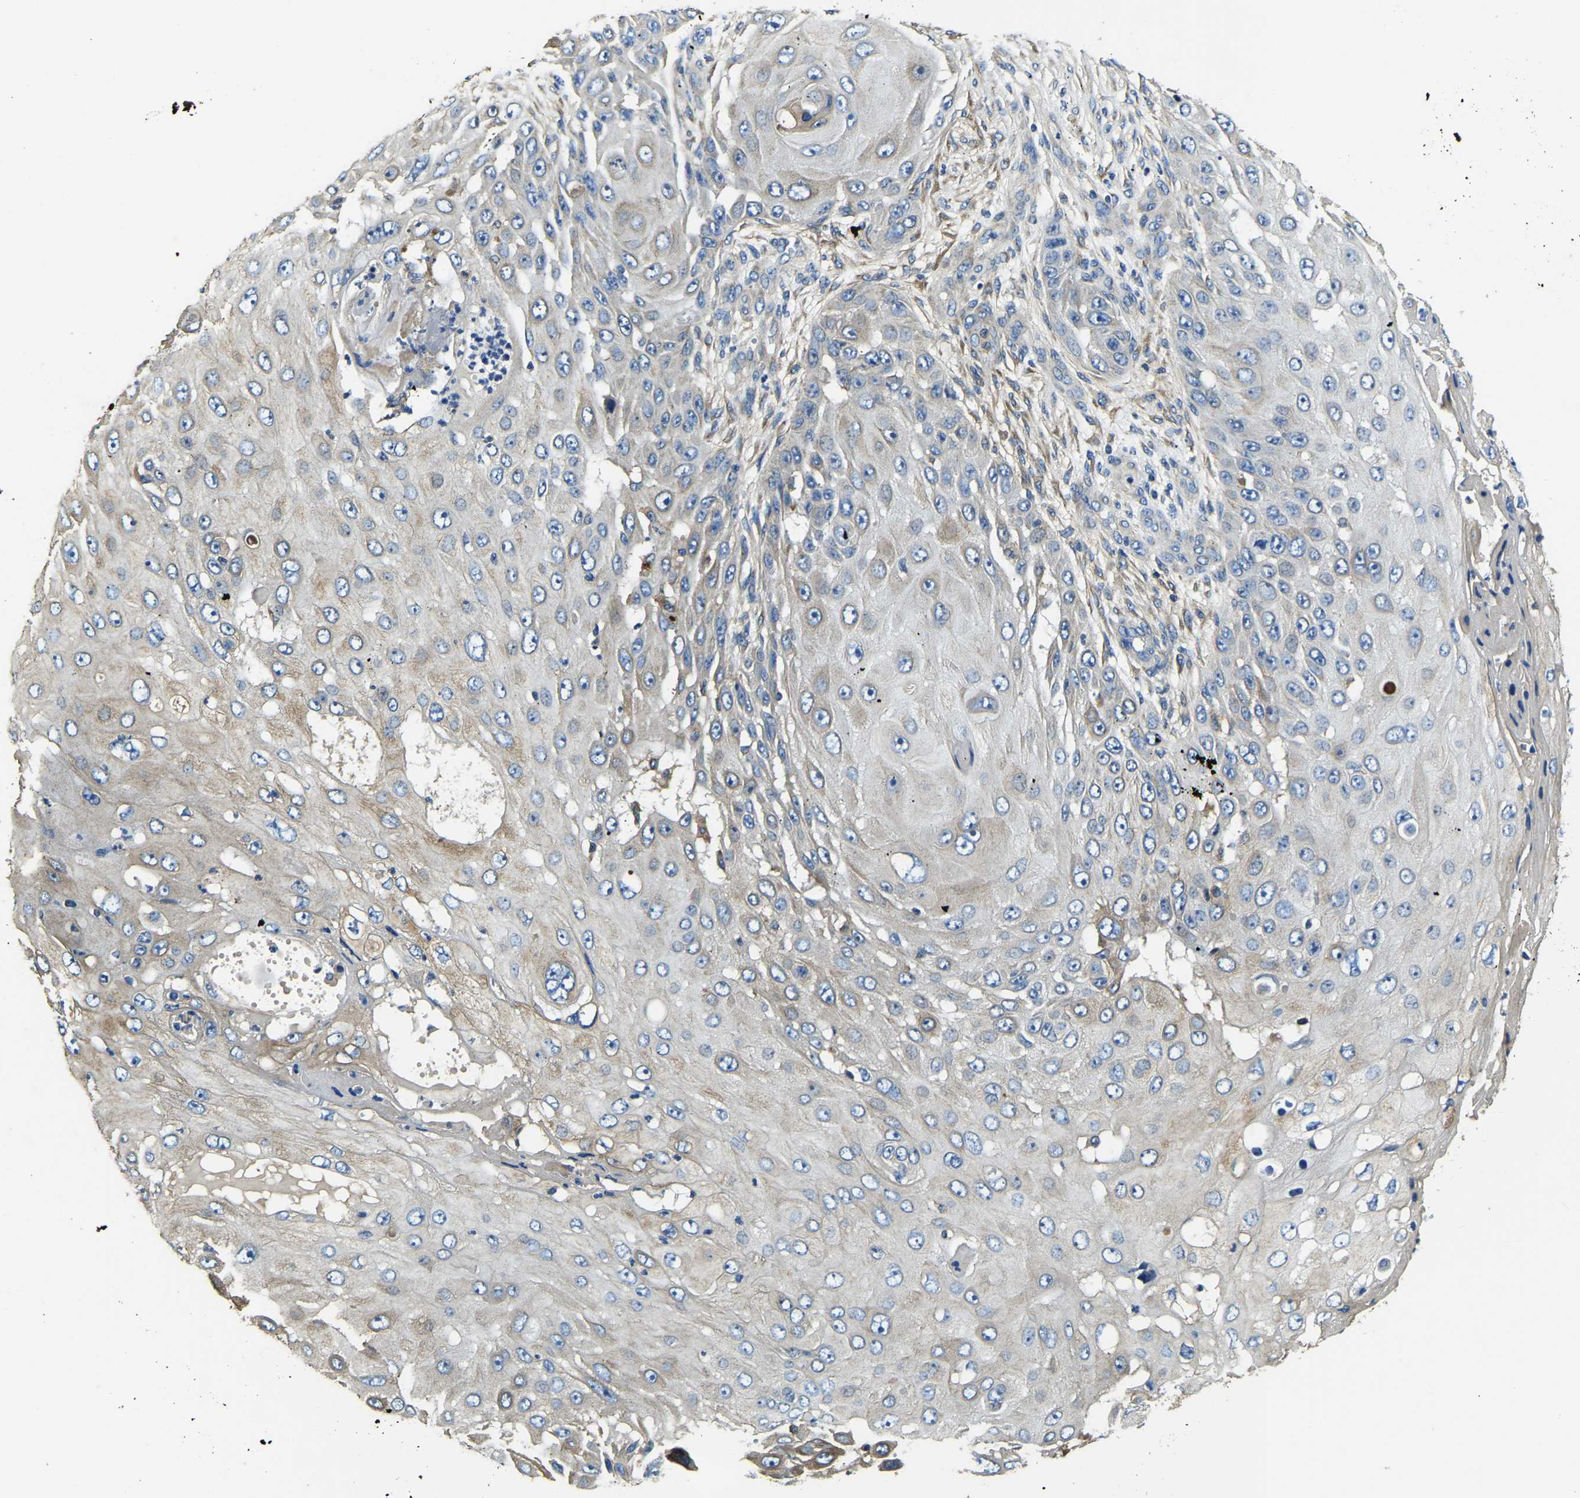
{"staining": {"intensity": "negative", "quantity": "none", "location": "none"}, "tissue": "skin cancer", "cell_type": "Tumor cells", "image_type": "cancer", "snomed": [{"axis": "morphology", "description": "Squamous cell carcinoma, NOS"}, {"axis": "topography", "description": "Skin"}], "caption": "Tumor cells are negative for protein expression in human skin squamous cell carcinoma. (DAB (3,3'-diaminobenzidine) IHC visualized using brightfield microscopy, high magnification).", "gene": "STAT2", "patient": {"sex": "female", "age": 44}}